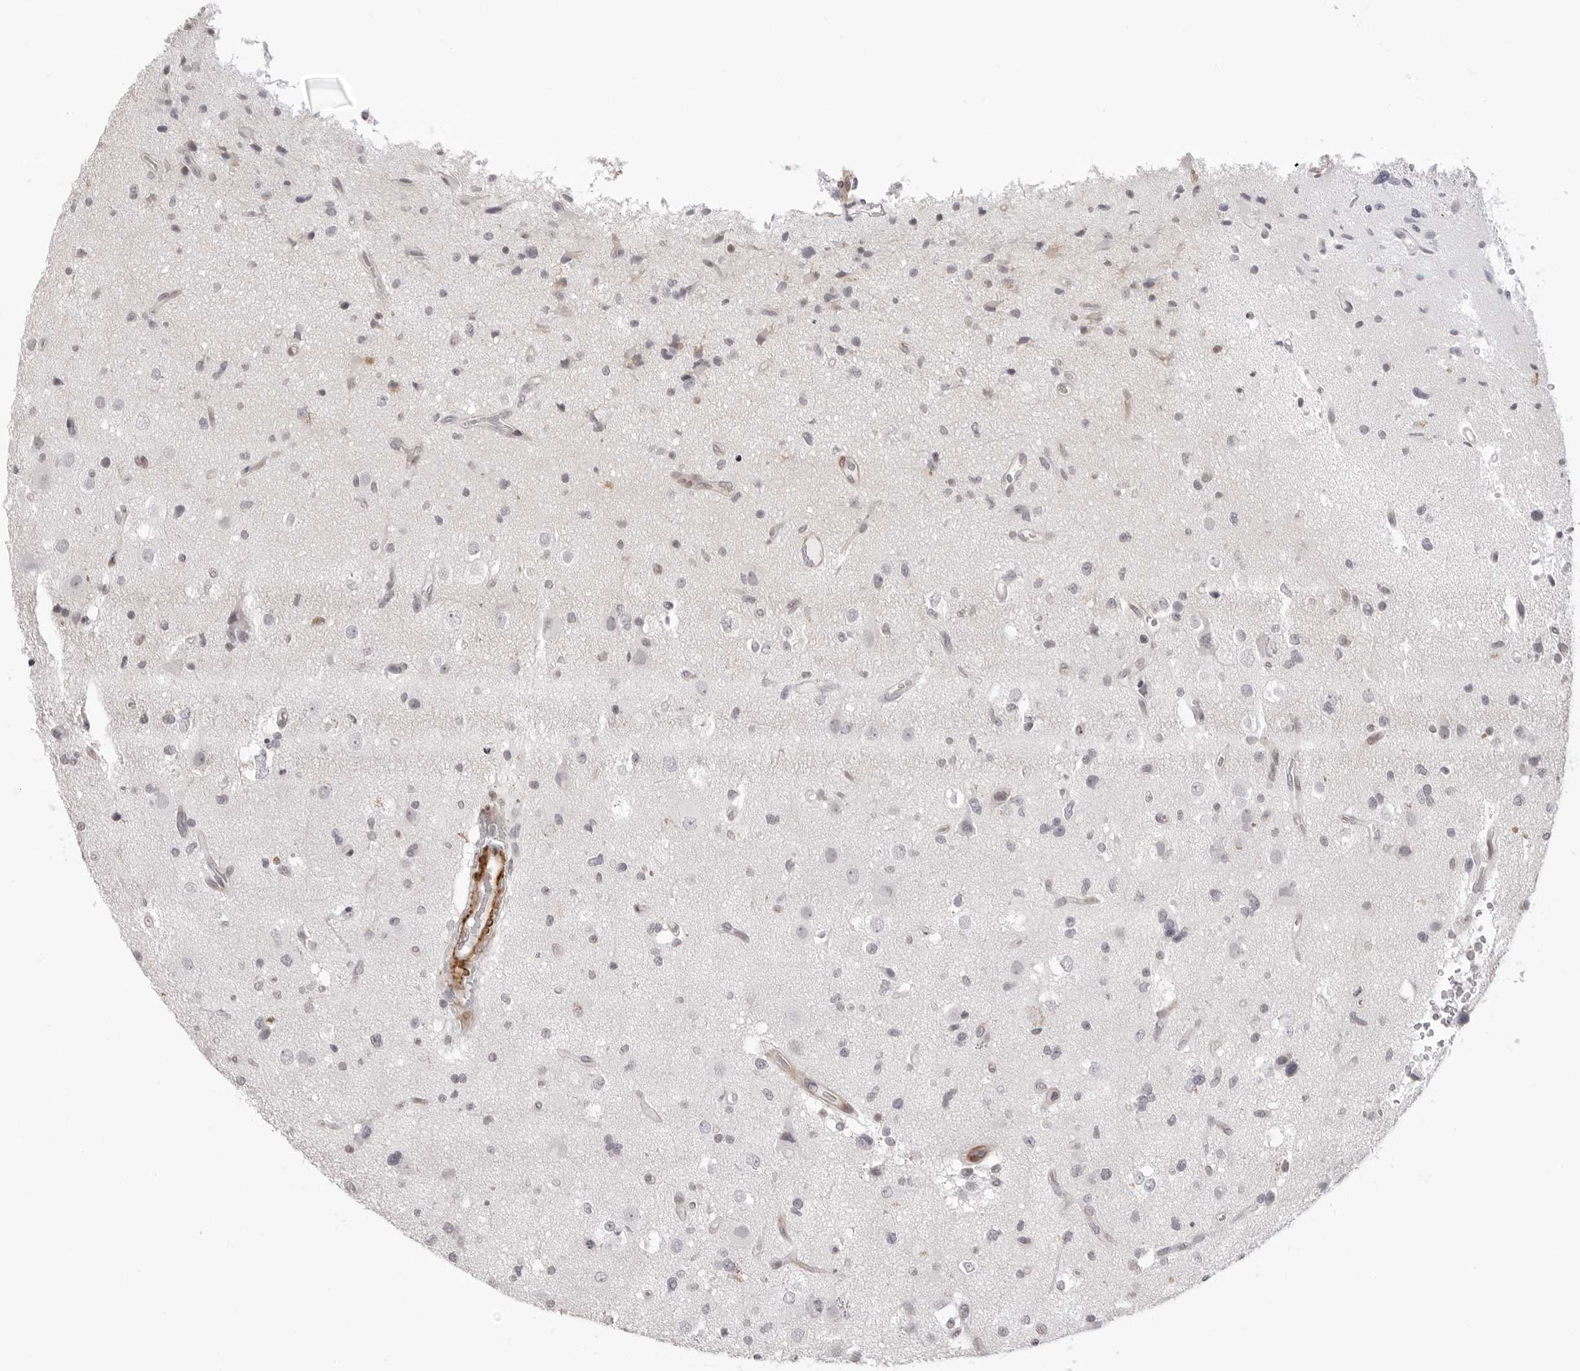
{"staining": {"intensity": "negative", "quantity": "none", "location": "none"}, "tissue": "glioma", "cell_type": "Tumor cells", "image_type": "cancer", "snomed": [{"axis": "morphology", "description": "Glioma, malignant, High grade"}, {"axis": "topography", "description": "Brain"}], "caption": "Human high-grade glioma (malignant) stained for a protein using IHC demonstrates no staining in tumor cells.", "gene": "UNK", "patient": {"sex": "male", "age": 33}}